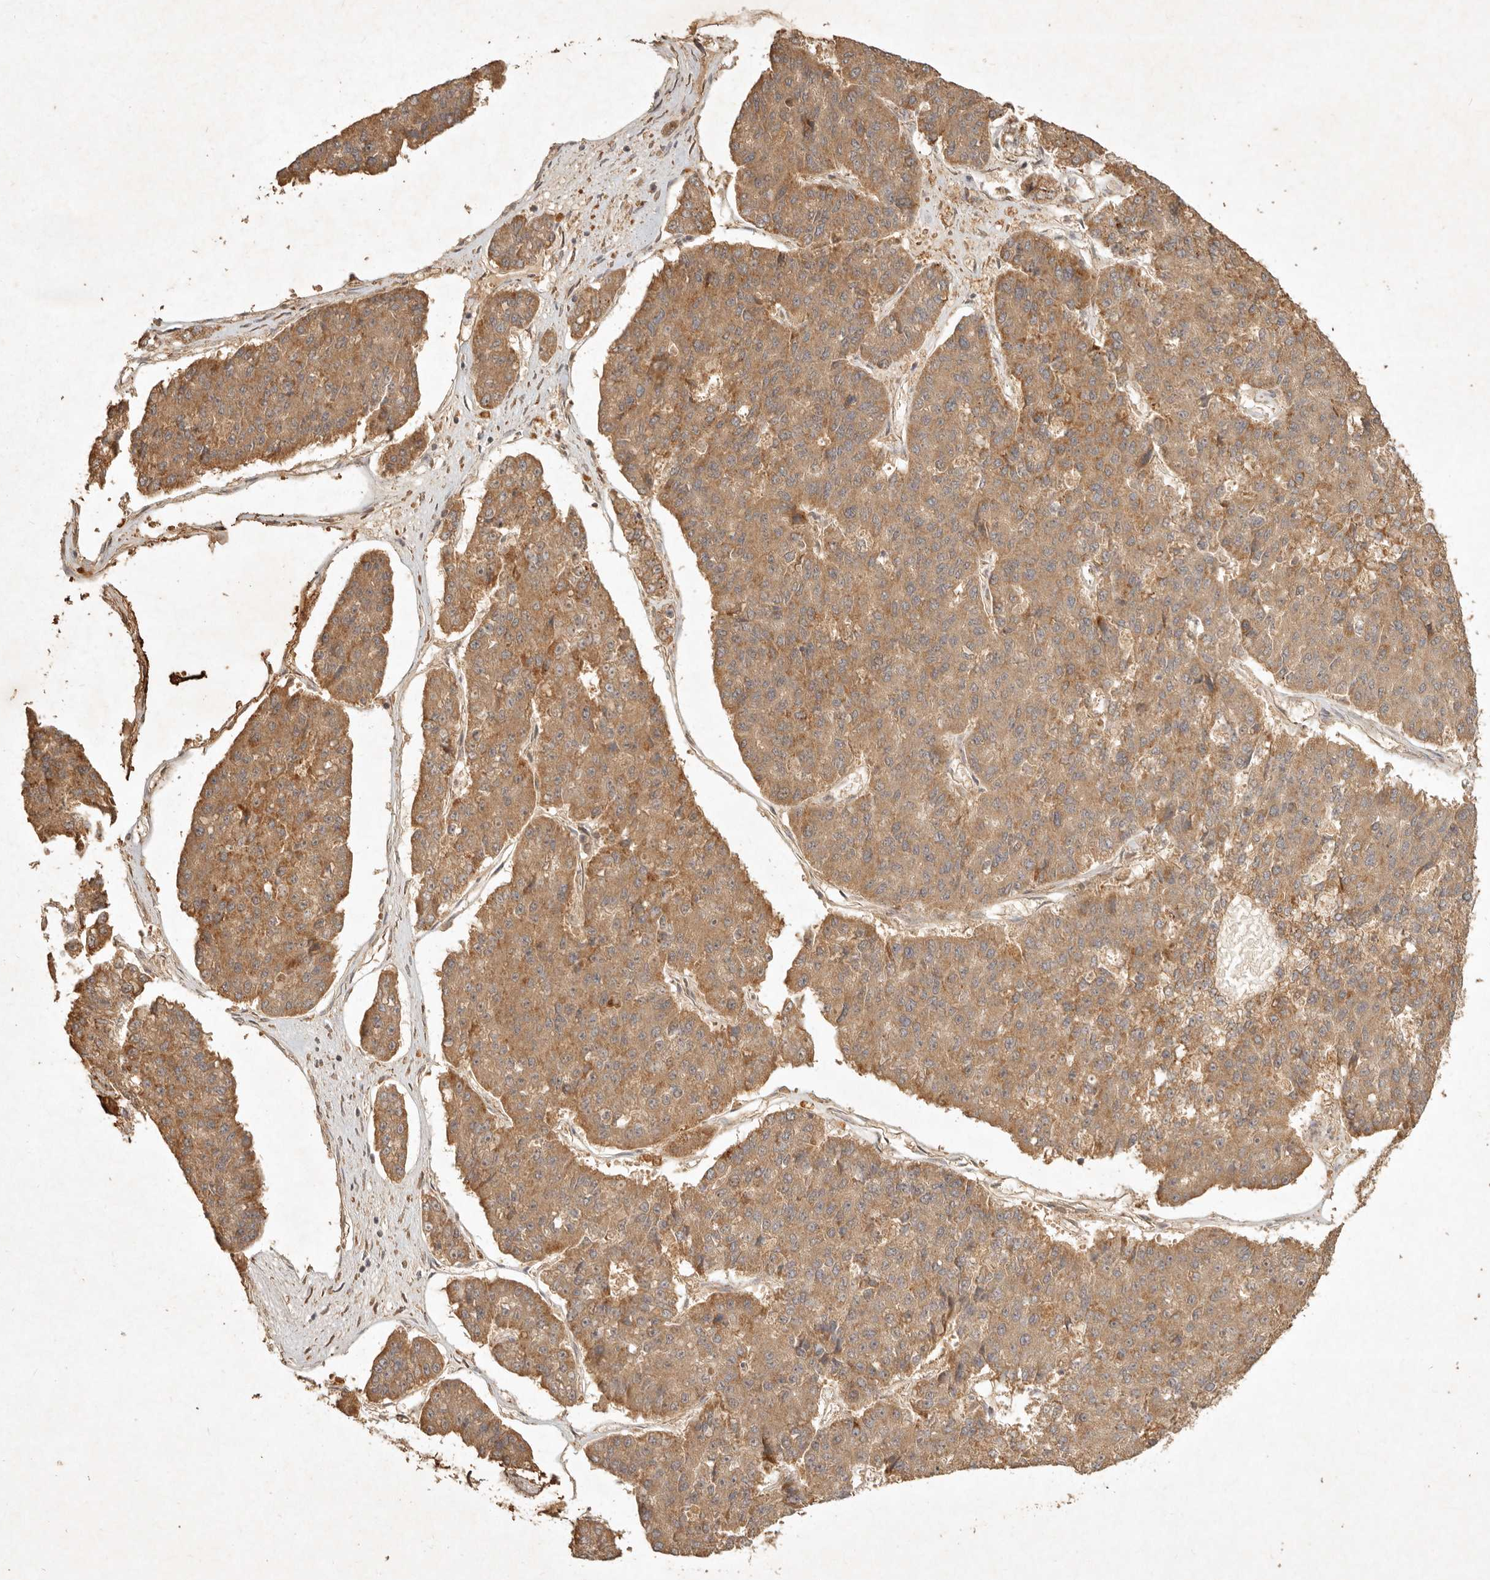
{"staining": {"intensity": "moderate", "quantity": ">75%", "location": "cytoplasmic/membranous"}, "tissue": "pancreatic cancer", "cell_type": "Tumor cells", "image_type": "cancer", "snomed": [{"axis": "morphology", "description": "Adenocarcinoma, NOS"}, {"axis": "topography", "description": "Pancreas"}], "caption": "Tumor cells demonstrate moderate cytoplasmic/membranous expression in about >75% of cells in adenocarcinoma (pancreatic).", "gene": "CLEC4C", "patient": {"sex": "male", "age": 50}}